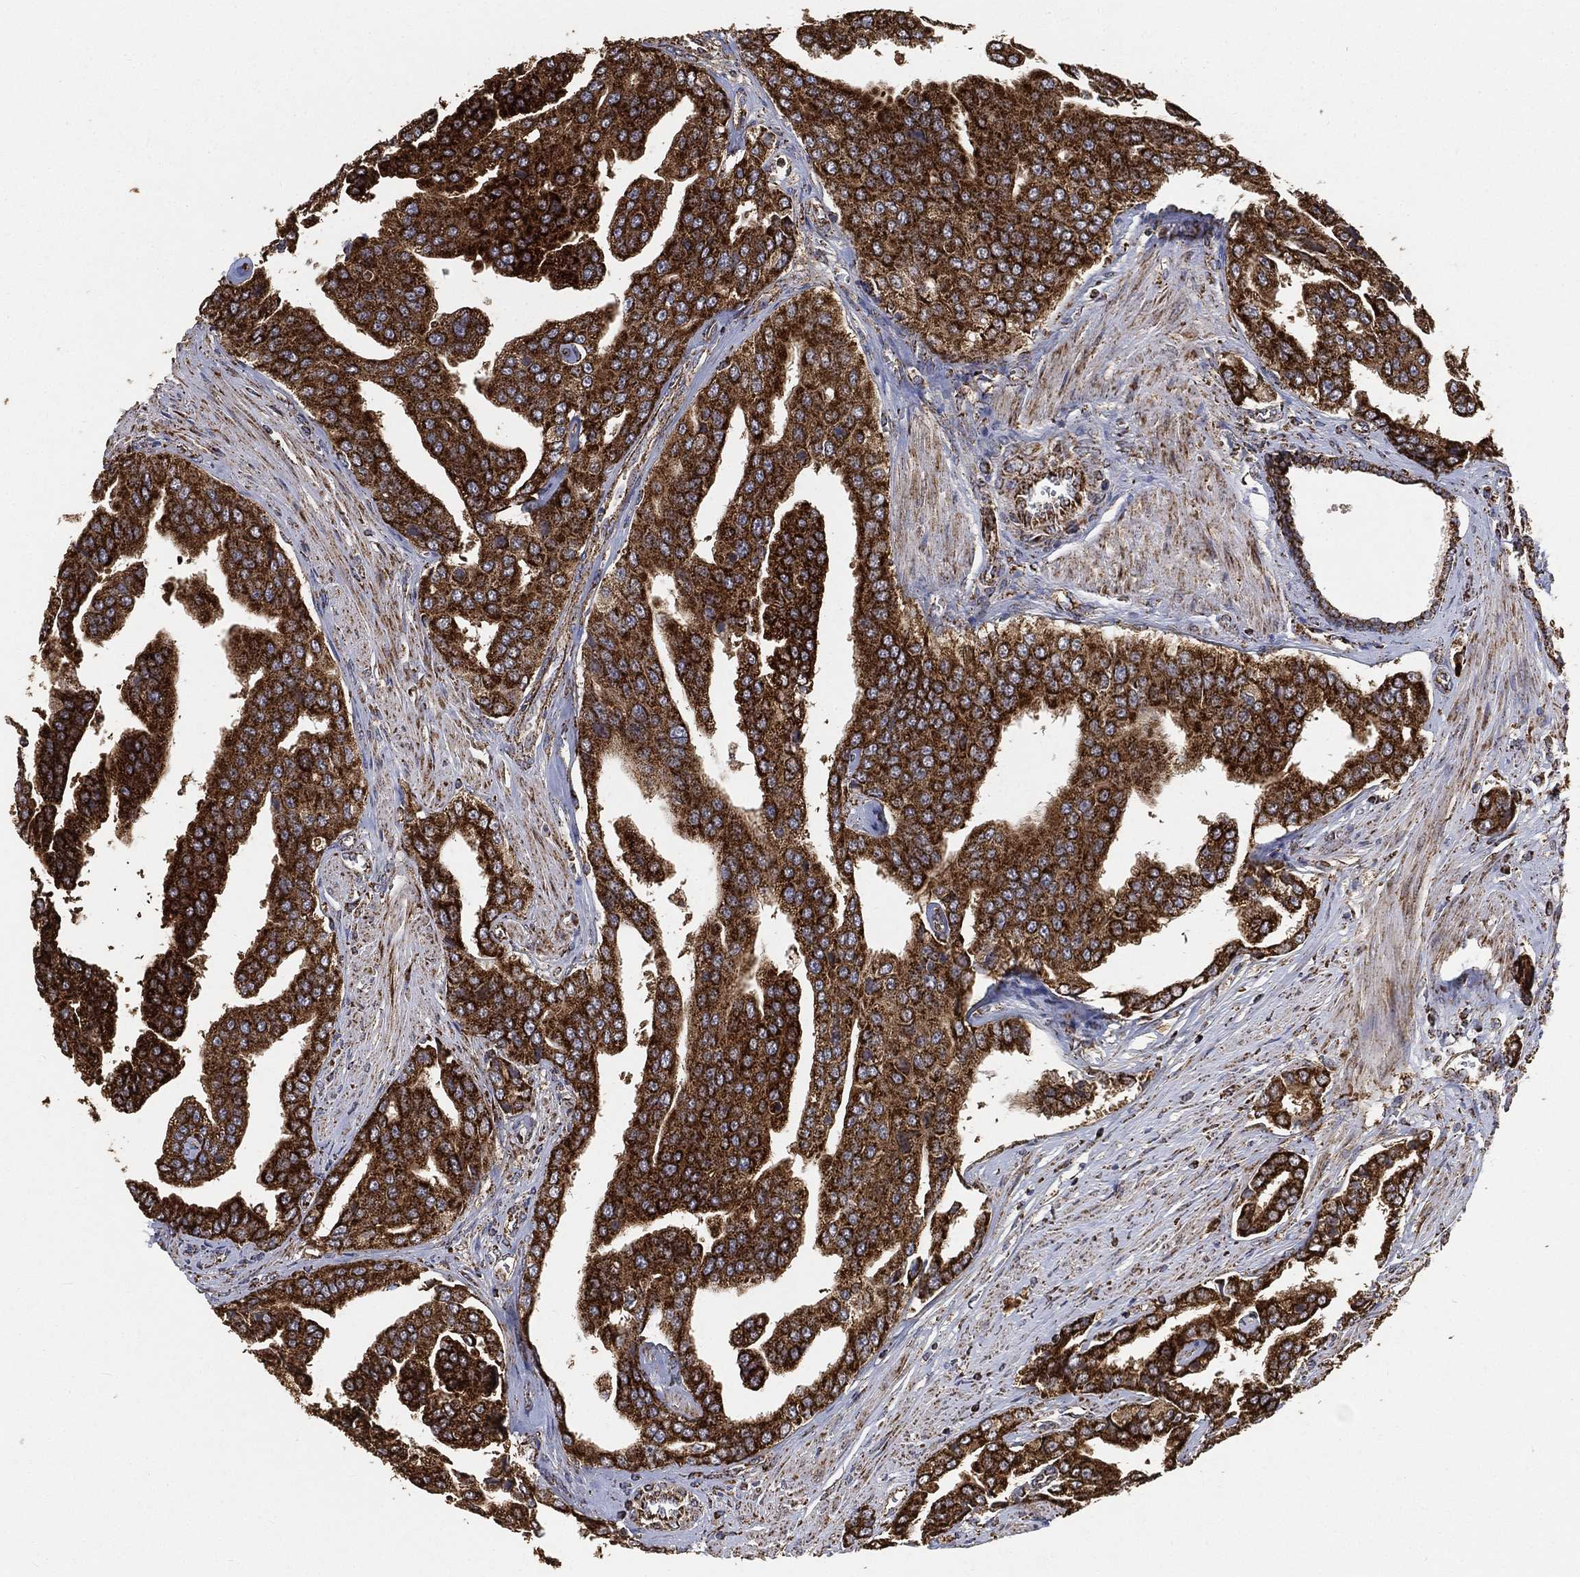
{"staining": {"intensity": "strong", "quantity": ">75%", "location": "cytoplasmic/membranous"}, "tissue": "prostate cancer", "cell_type": "Tumor cells", "image_type": "cancer", "snomed": [{"axis": "morphology", "description": "Adenocarcinoma, NOS"}, {"axis": "topography", "description": "Prostate and seminal vesicle, NOS"}, {"axis": "topography", "description": "Prostate"}], "caption": "A brown stain labels strong cytoplasmic/membranous expression of a protein in prostate cancer (adenocarcinoma) tumor cells.", "gene": "SLC38A7", "patient": {"sex": "male", "age": 69}}